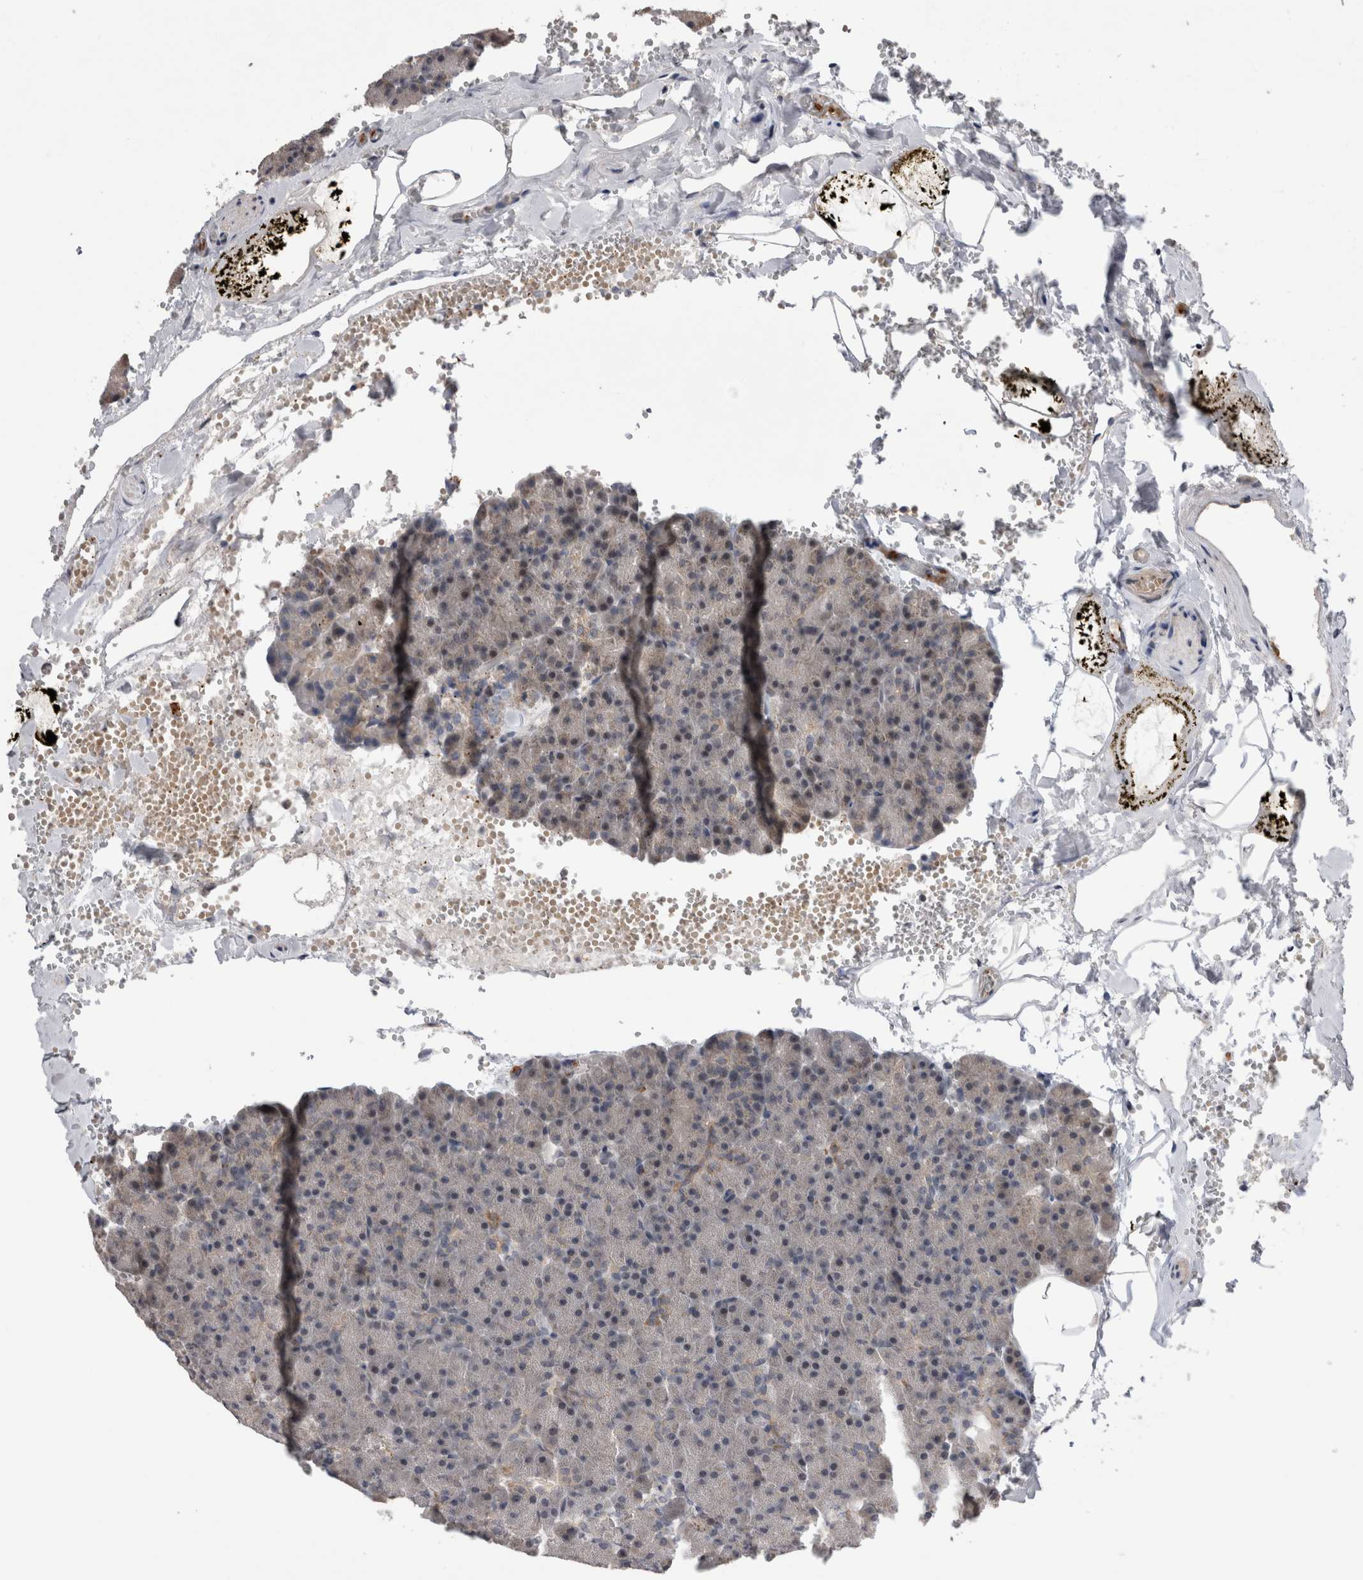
{"staining": {"intensity": "weak", "quantity": "25%-75%", "location": "cytoplasmic/membranous"}, "tissue": "pancreas", "cell_type": "Exocrine glandular cells", "image_type": "normal", "snomed": [{"axis": "morphology", "description": "Normal tissue, NOS"}, {"axis": "morphology", "description": "Carcinoid, malignant, NOS"}, {"axis": "topography", "description": "Pancreas"}], "caption": "Exocrine glandular cells show weak cytoplasmic/membranous staining in about 25%-75% of cells in normal pancreas.", "gene": "ARHGAP29", "patient": {"sex": "female", "age": 35}}